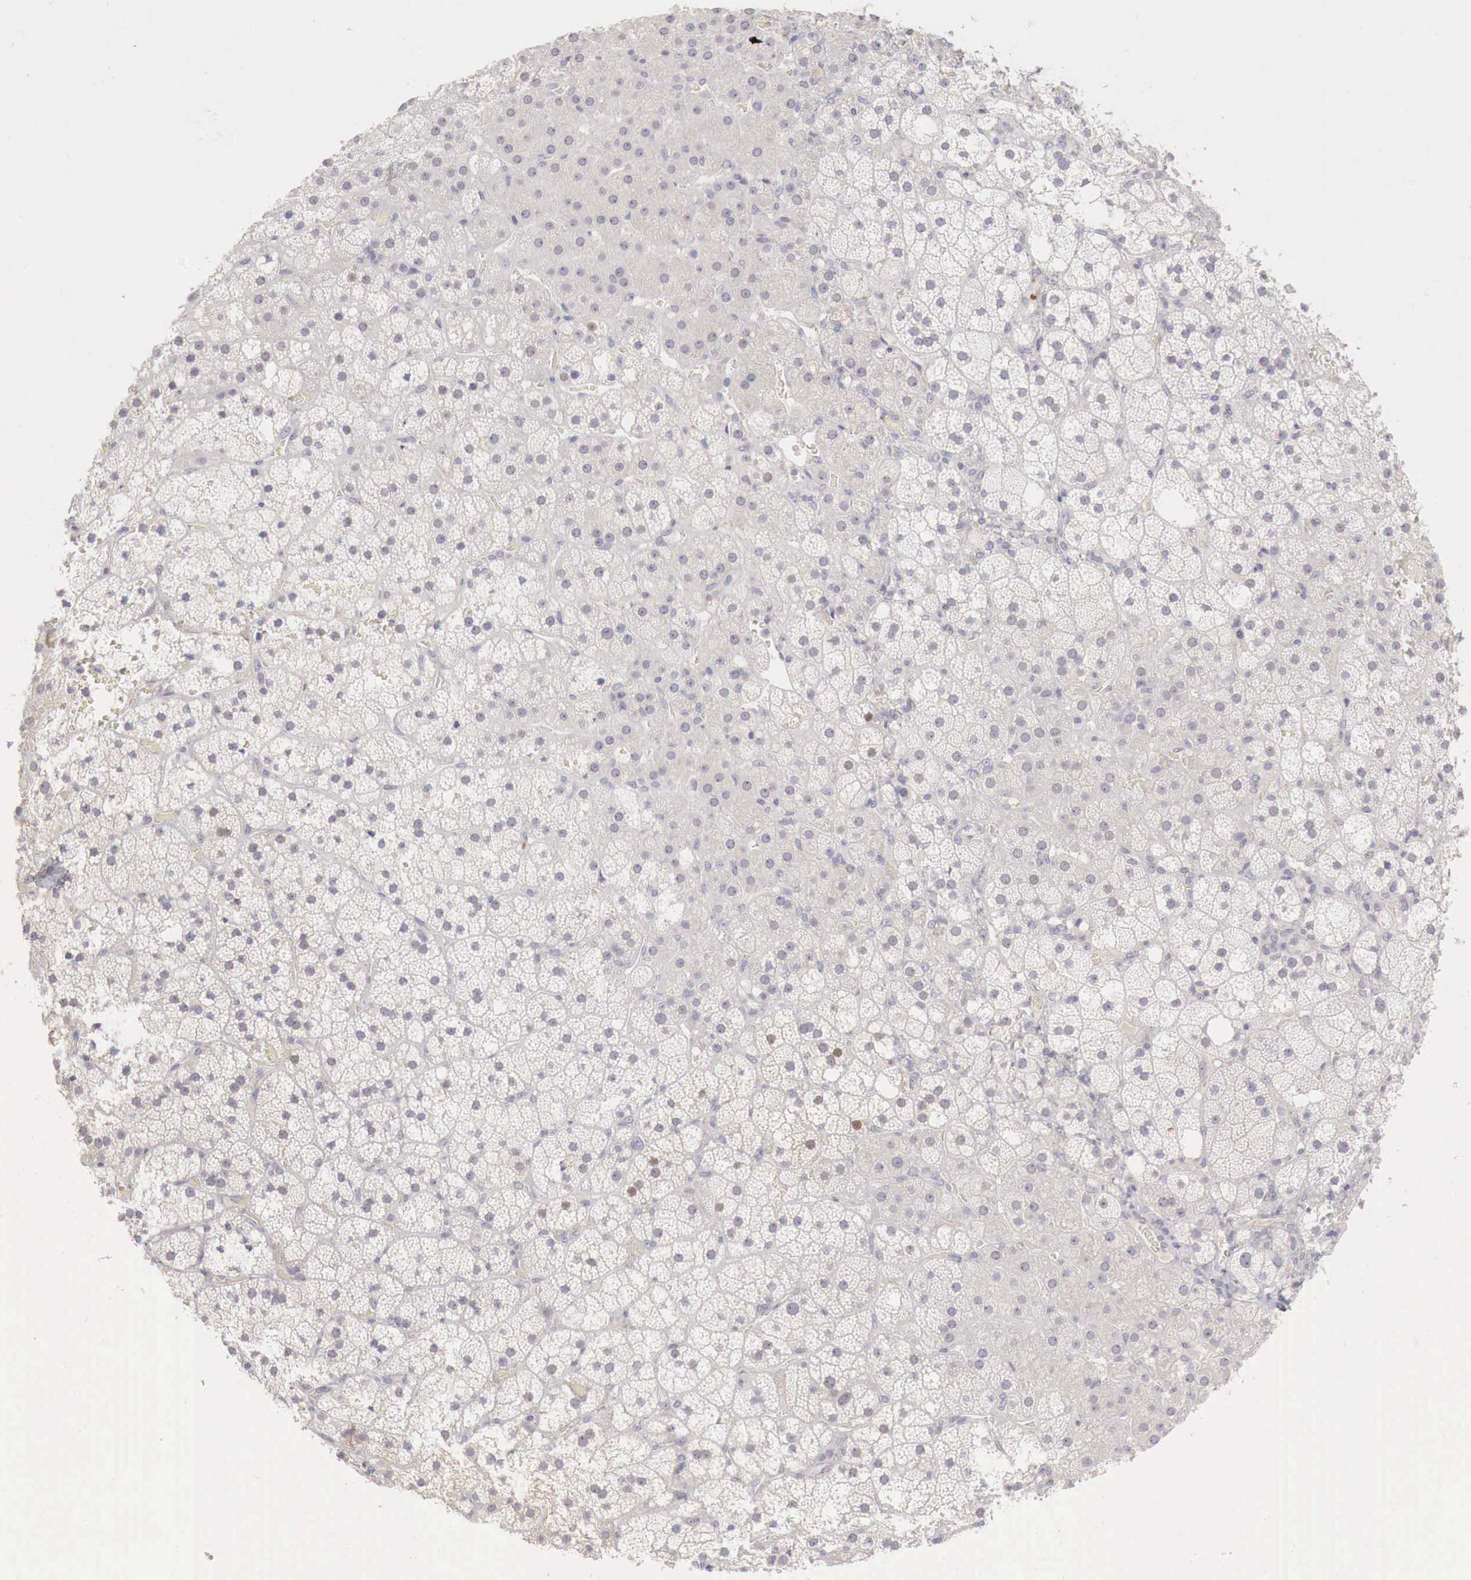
{"staining": {"intensity": "weak", "quantity": "<25%", "location": "nuclear"}, "tissue": "adrenal gland", "cell_type": "Glandular cells", "image_type": "normal", "snomed": [{"axis": "morphology", "description": "Normal tissue, NOS"}, {"axis": "topography", "description": "Adrenal gland"}], "caption": "A high-resolution micrograph shows immunohistochemistry staining of unremarkable adrenal gland, which displays no significant staining in glandular cells.", "gene": "GATA1", "patient": {"sex": "male", "age": 53}}